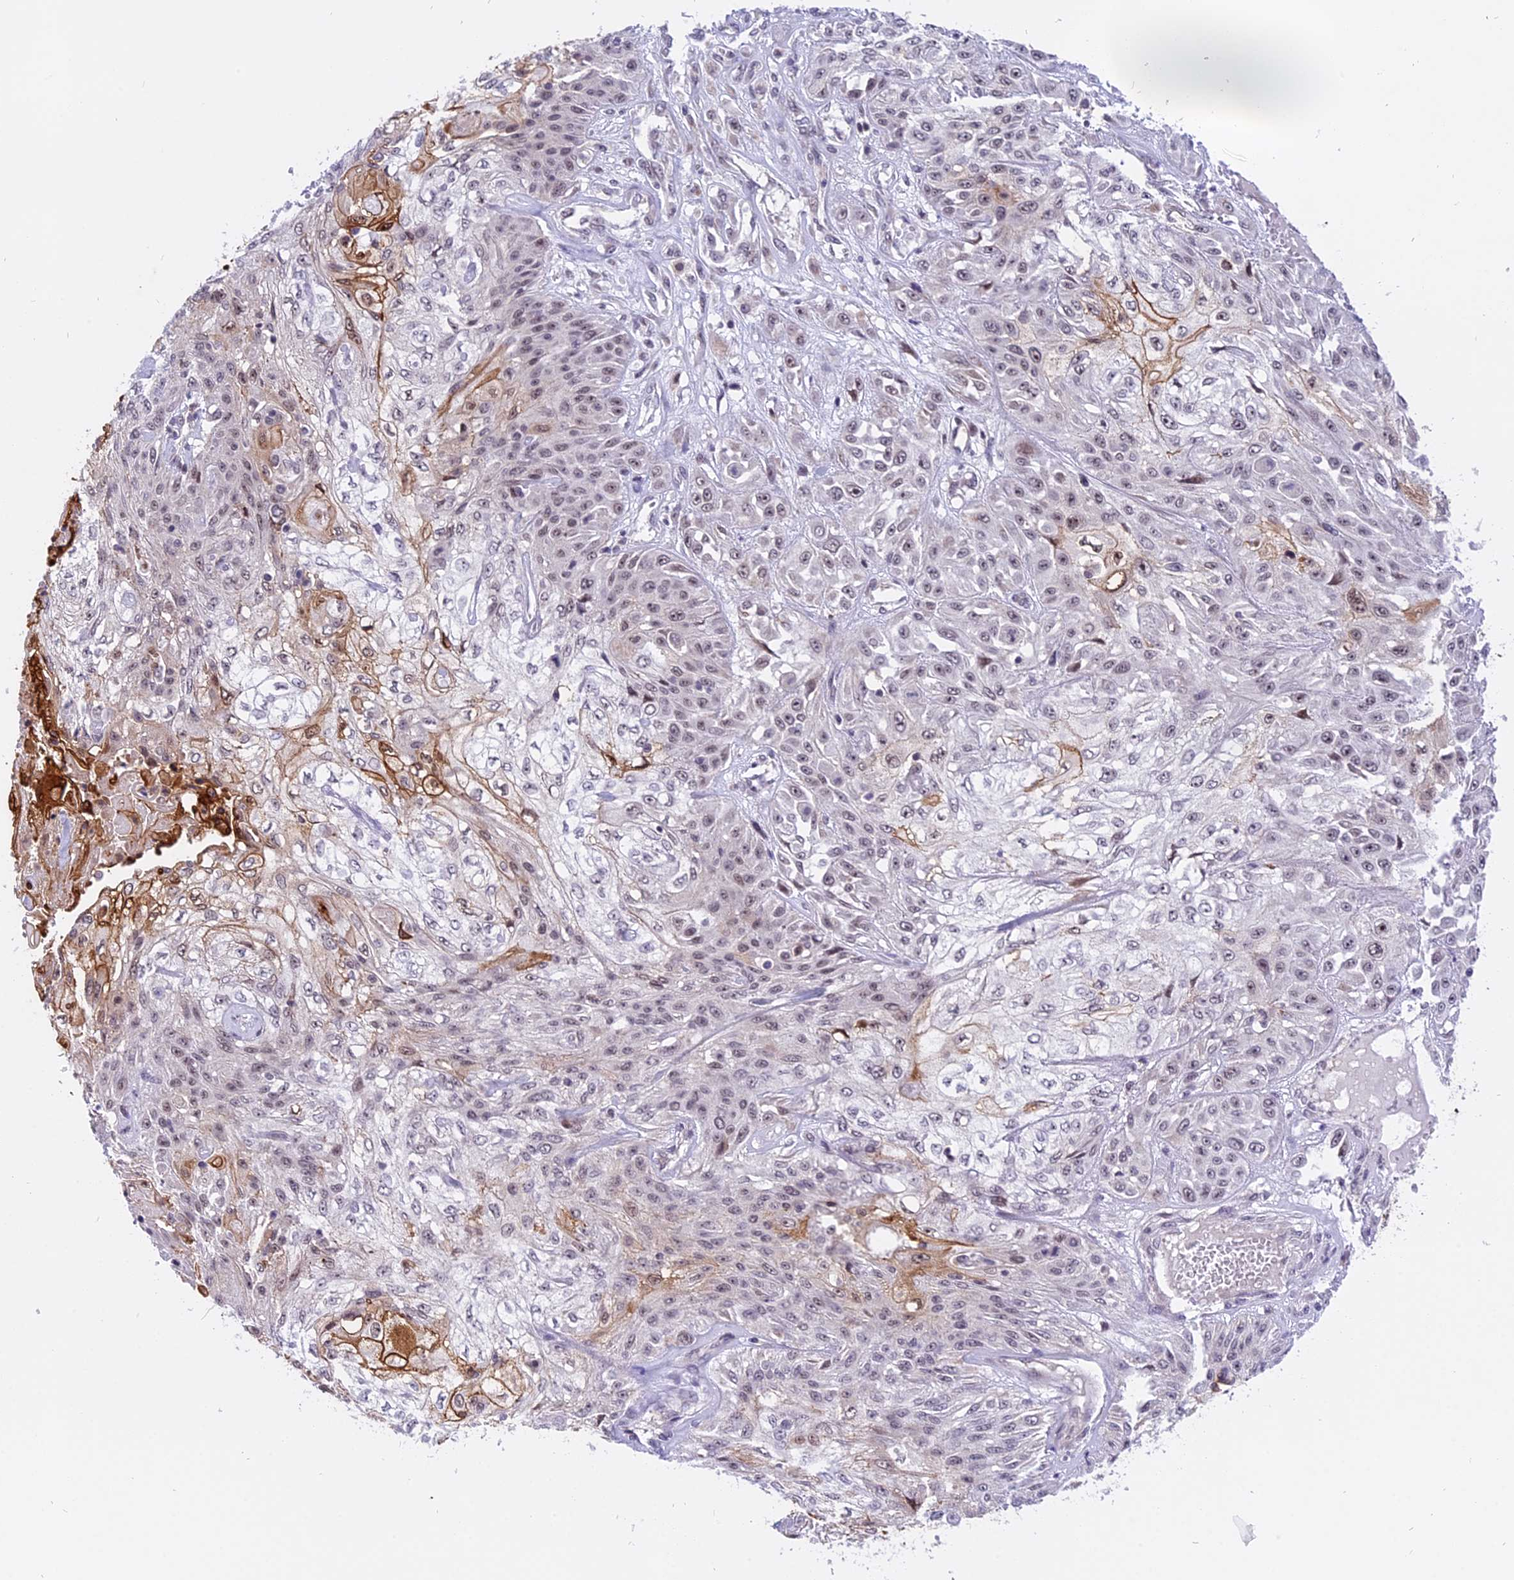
{"staining": {"intensity": "moderate", "quantity": "<25%", "location": "cytoplasmic/membranous,nuclear"}, "tissue": "skin cancer", "cell_type": "Tumor cells", "image_type": "cancer", "snomed": [{"axis": "morphology", "description": "Squamous cell carcinoma, NOS"}, {"axis": "morphology", "description": "Squamous cell carcinoma, metastatic, NOS"}, {"axis": "topography", "description": "Skin"}, {"axis": "topography", "description": "Lymph node"}], "caption": "Immunohistochemistry (IHC) (DAB (3,3'-diaminobenzidine)) staining of skin cancer (metastatic squamous cell carcinoma) shows moderate cytoplasmic/membranous and nuclear protein staining in about <25% of tumor cells. The staining was performed using DAB, with brown indicating positive protein expression. Nuclei are stained blue with hematoxylin.", "gene": "TADA3", "patient": {"sex": "male", "age": 75}}